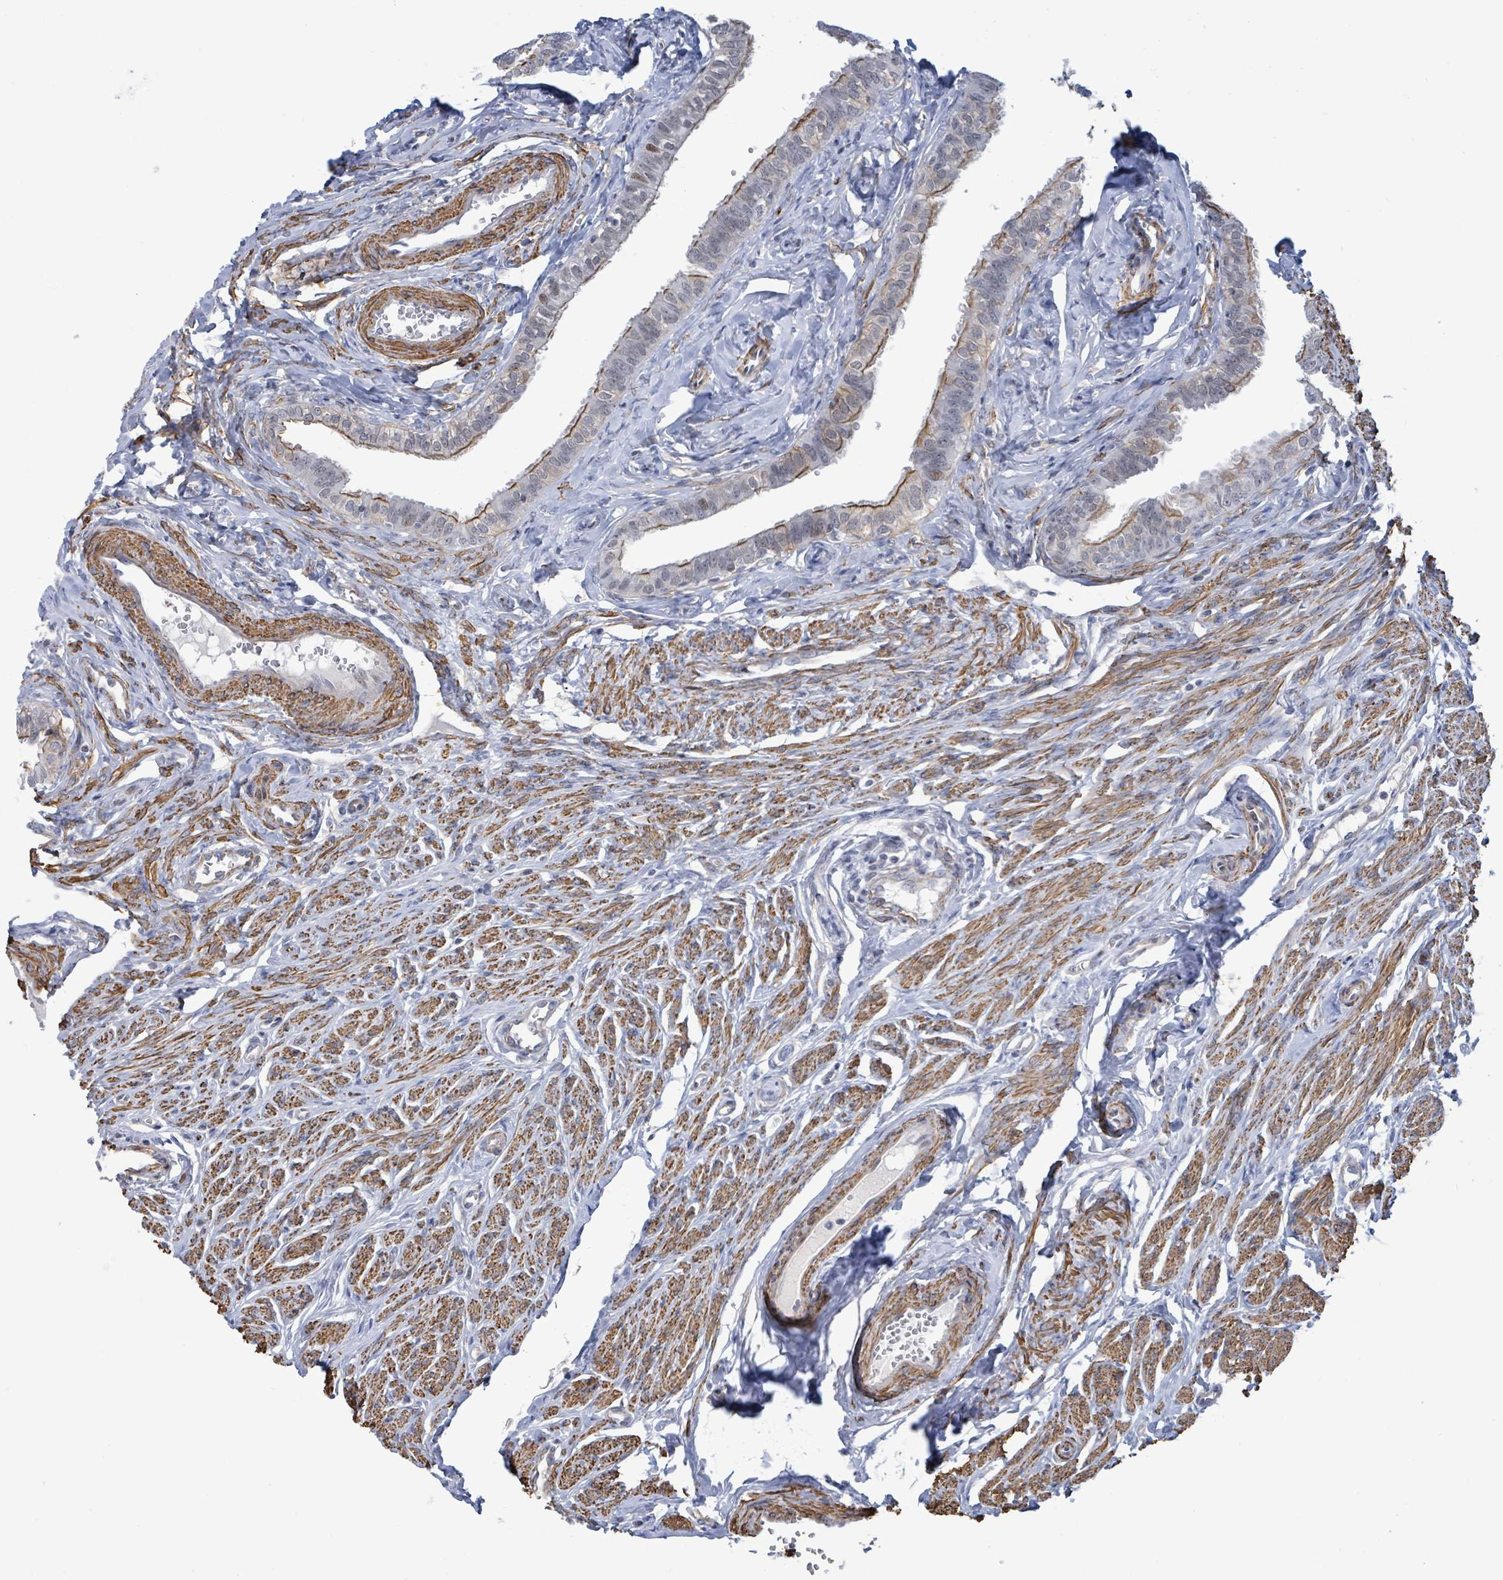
{"staining": {"intensity": "moderate", "quantity": "<25%", "location": "cytoplasmic/membranous"}, "tissue": "fallopian tube", "cell_type": "Glandular cells", "image_type": "normal", "snomed": [{"axis": "morphology", "description": "Normal tissue, NOS"}, {"axis": "morphology", "description": "Carcinoma, NOS"}, {"axis": "topography", "description": "Fallopian tube"}, {"axis": "topography", "description": "Ovary"}], "caption": "Brown immunohistochemical staining in normal fallopian tube shows moderate cytoplasmic/membranous positivity in approximately <25% of glandular cells. Nuclei are stained in blue.", "gene": "DMRTC1B", "patient": {"sex": "female", "age": 59}}